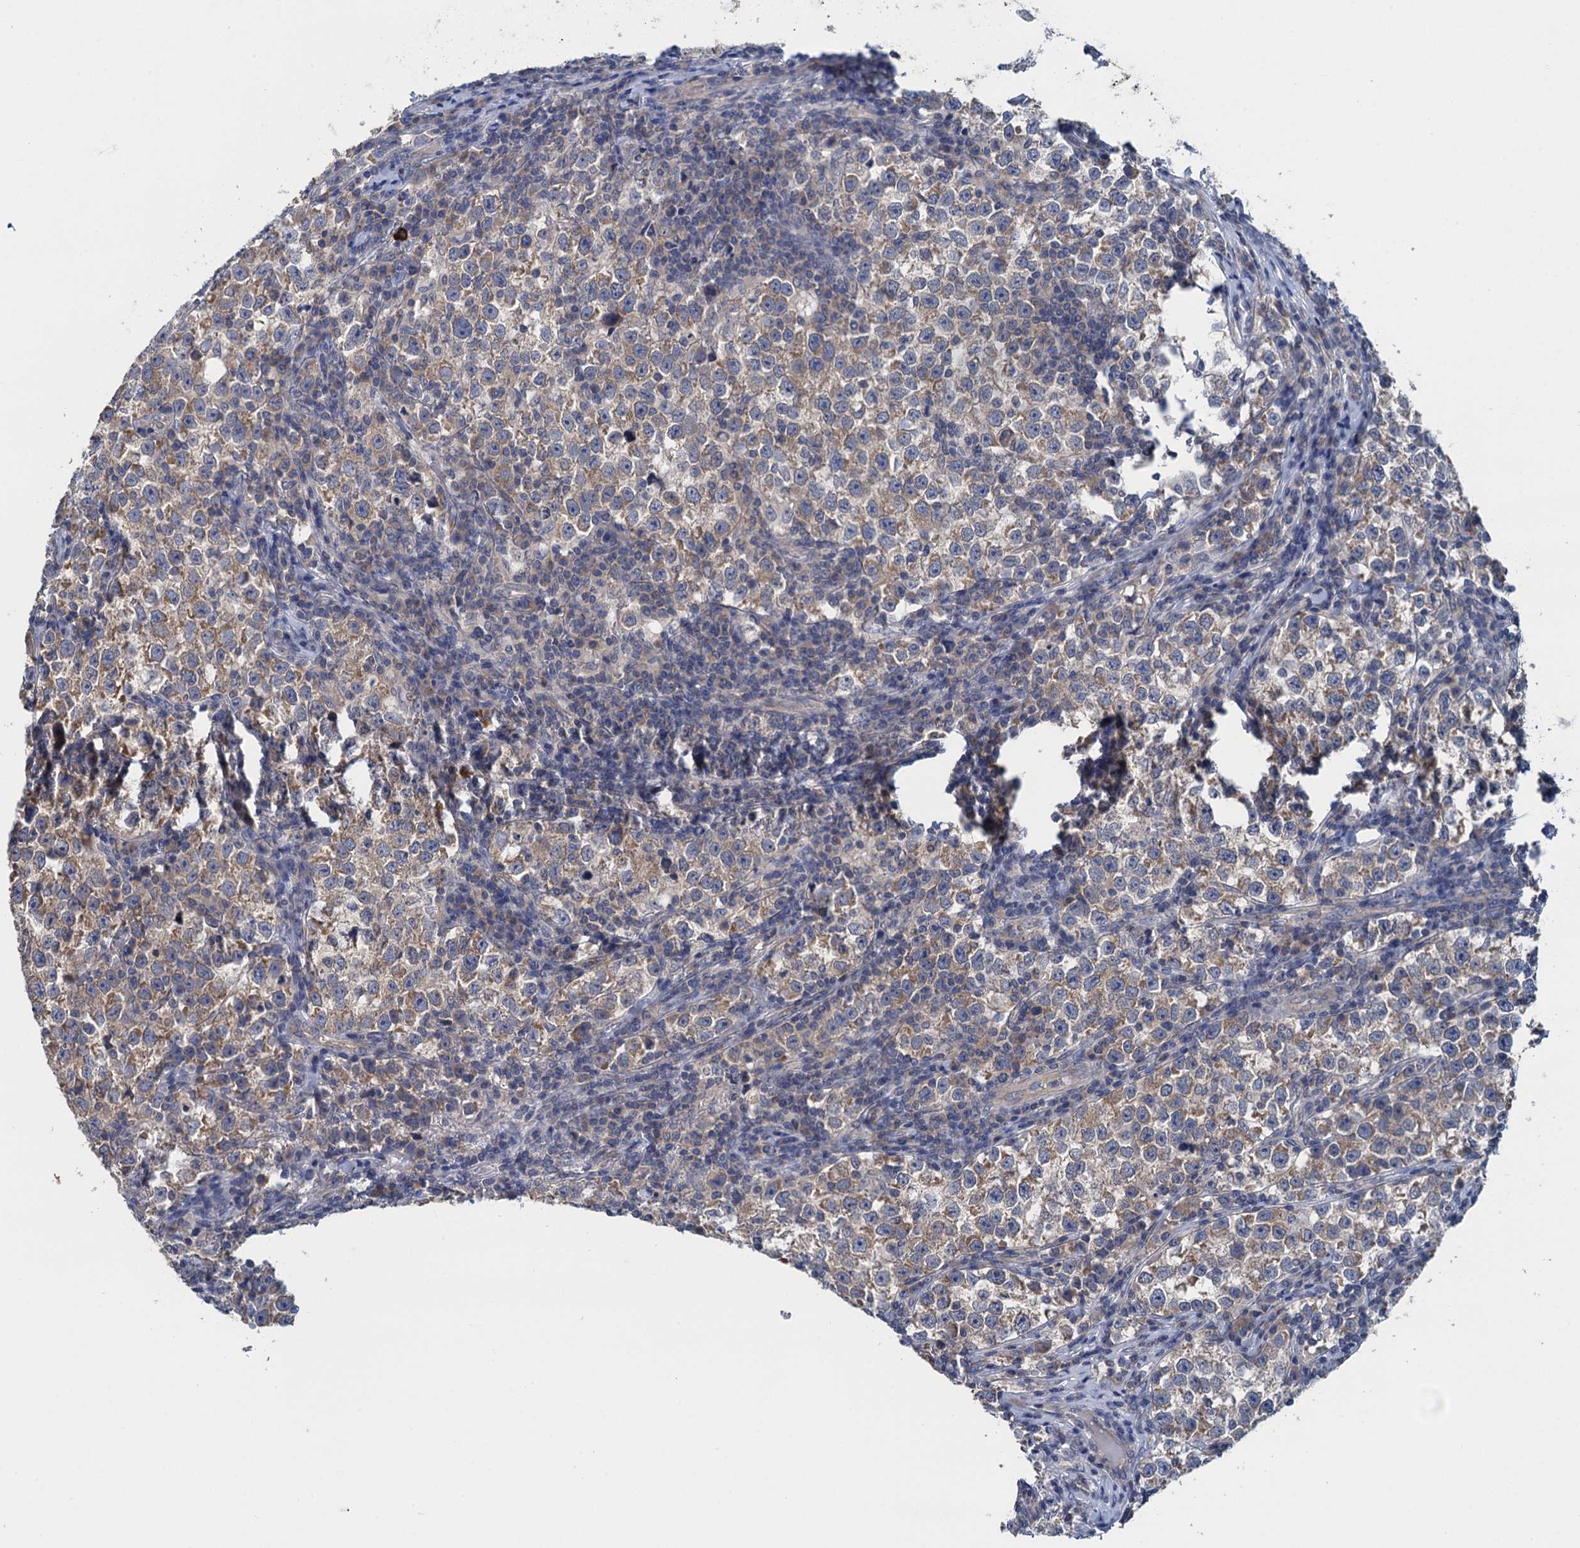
{"staining": {"intensity": "moderate", "quantity": ">75%", "location": "cytoplasmic/membranous"}, "tissue": "testis cancer", "cell_type": "Tumor cells", "image_type": "cancer", "snomed": [{"axis": "morphology", "description": "Normal tissue, NOS"}, {"axis": "morphology", "description": "Seminoma, NOS"}, {"axis": "topography", "description": "Testis"}], "caption": "Moderate cytoplasmic/membranous expression is seen in approximately >75% of tumor cells in seminoma (testis). Nuclei are stained in blue.", "gene": "CTU2", "patient": {"sex": "male", "age": 43}}